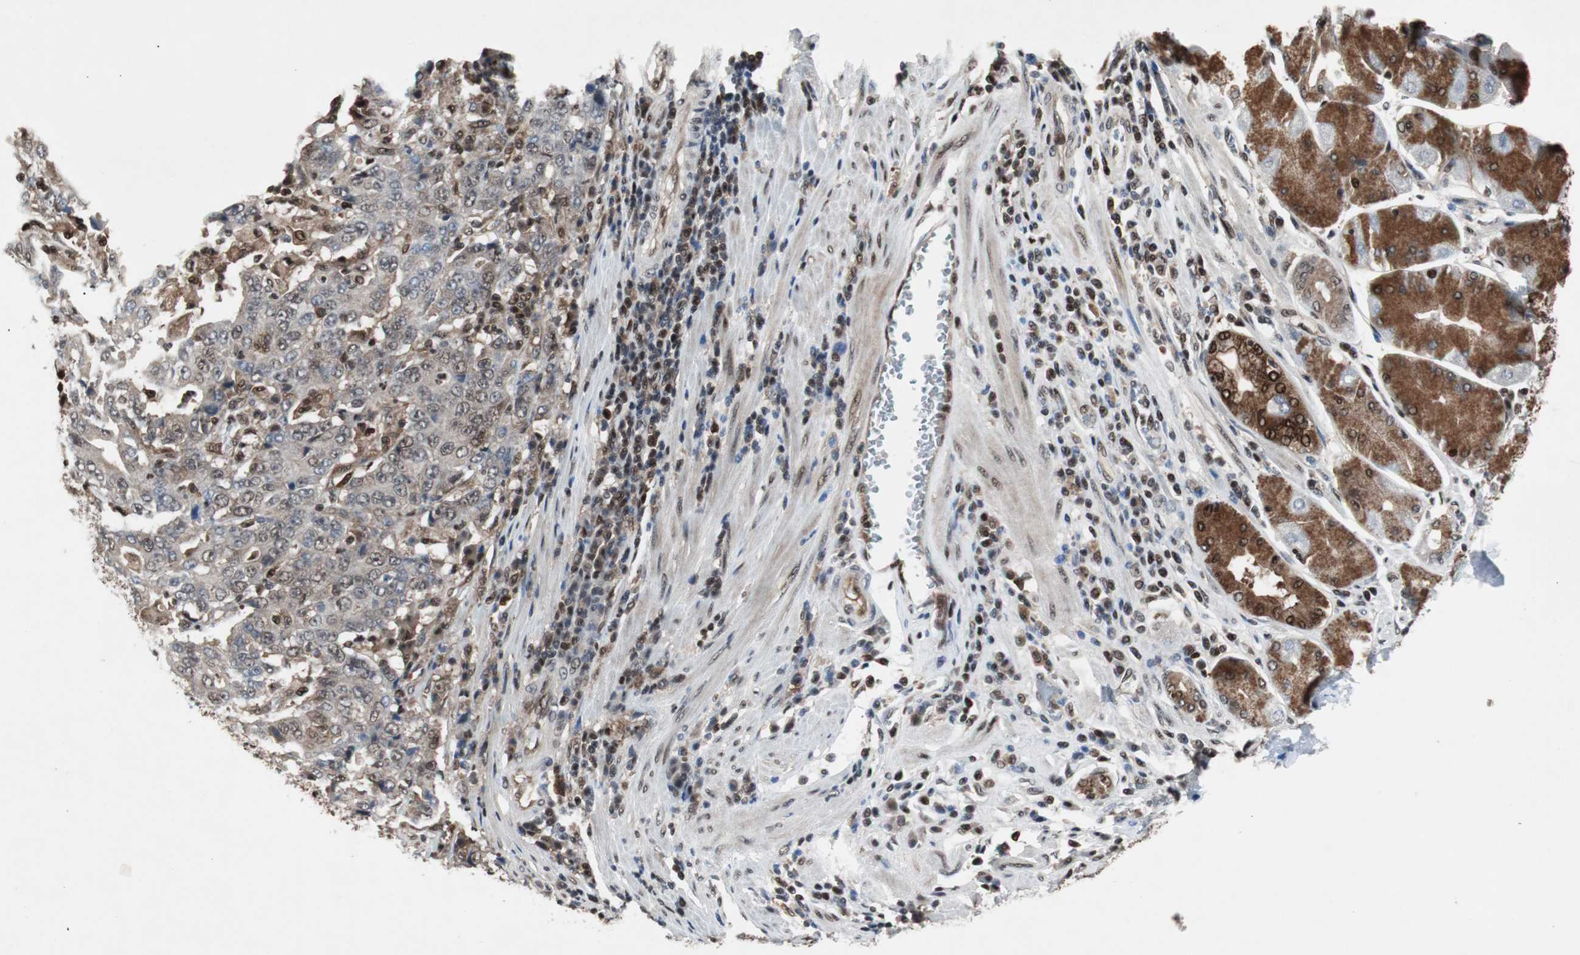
{"staining": {"intensity": "weak", "quantity": "<25%", "location": "cytoplasmic/membranous"}, "tissue": "stomach cancer", "cell_type": "Tumor cells", "image_type": "cancer", "snomed": [{"axis": "morphology", "description": "Normal tissue, NOS"}, {"axis": "morphology", "description": "Adenocarcinoma, NOS"}, {"axis": "topography", "description": "Stomach, upper"}, {"axis": "topography", "description": "Stomach"}], "caption": "High magnification brightfield microscopy of stomach cancer stained with DAB (3,3'-diaminobenzidine) (brown) and counterstained with hematoxylin (blue): tumor cells show no significant positivity. Nuclei are stained in blue.", "gene": "ACLY", "patient": {"sex": "male", "age": 59}}